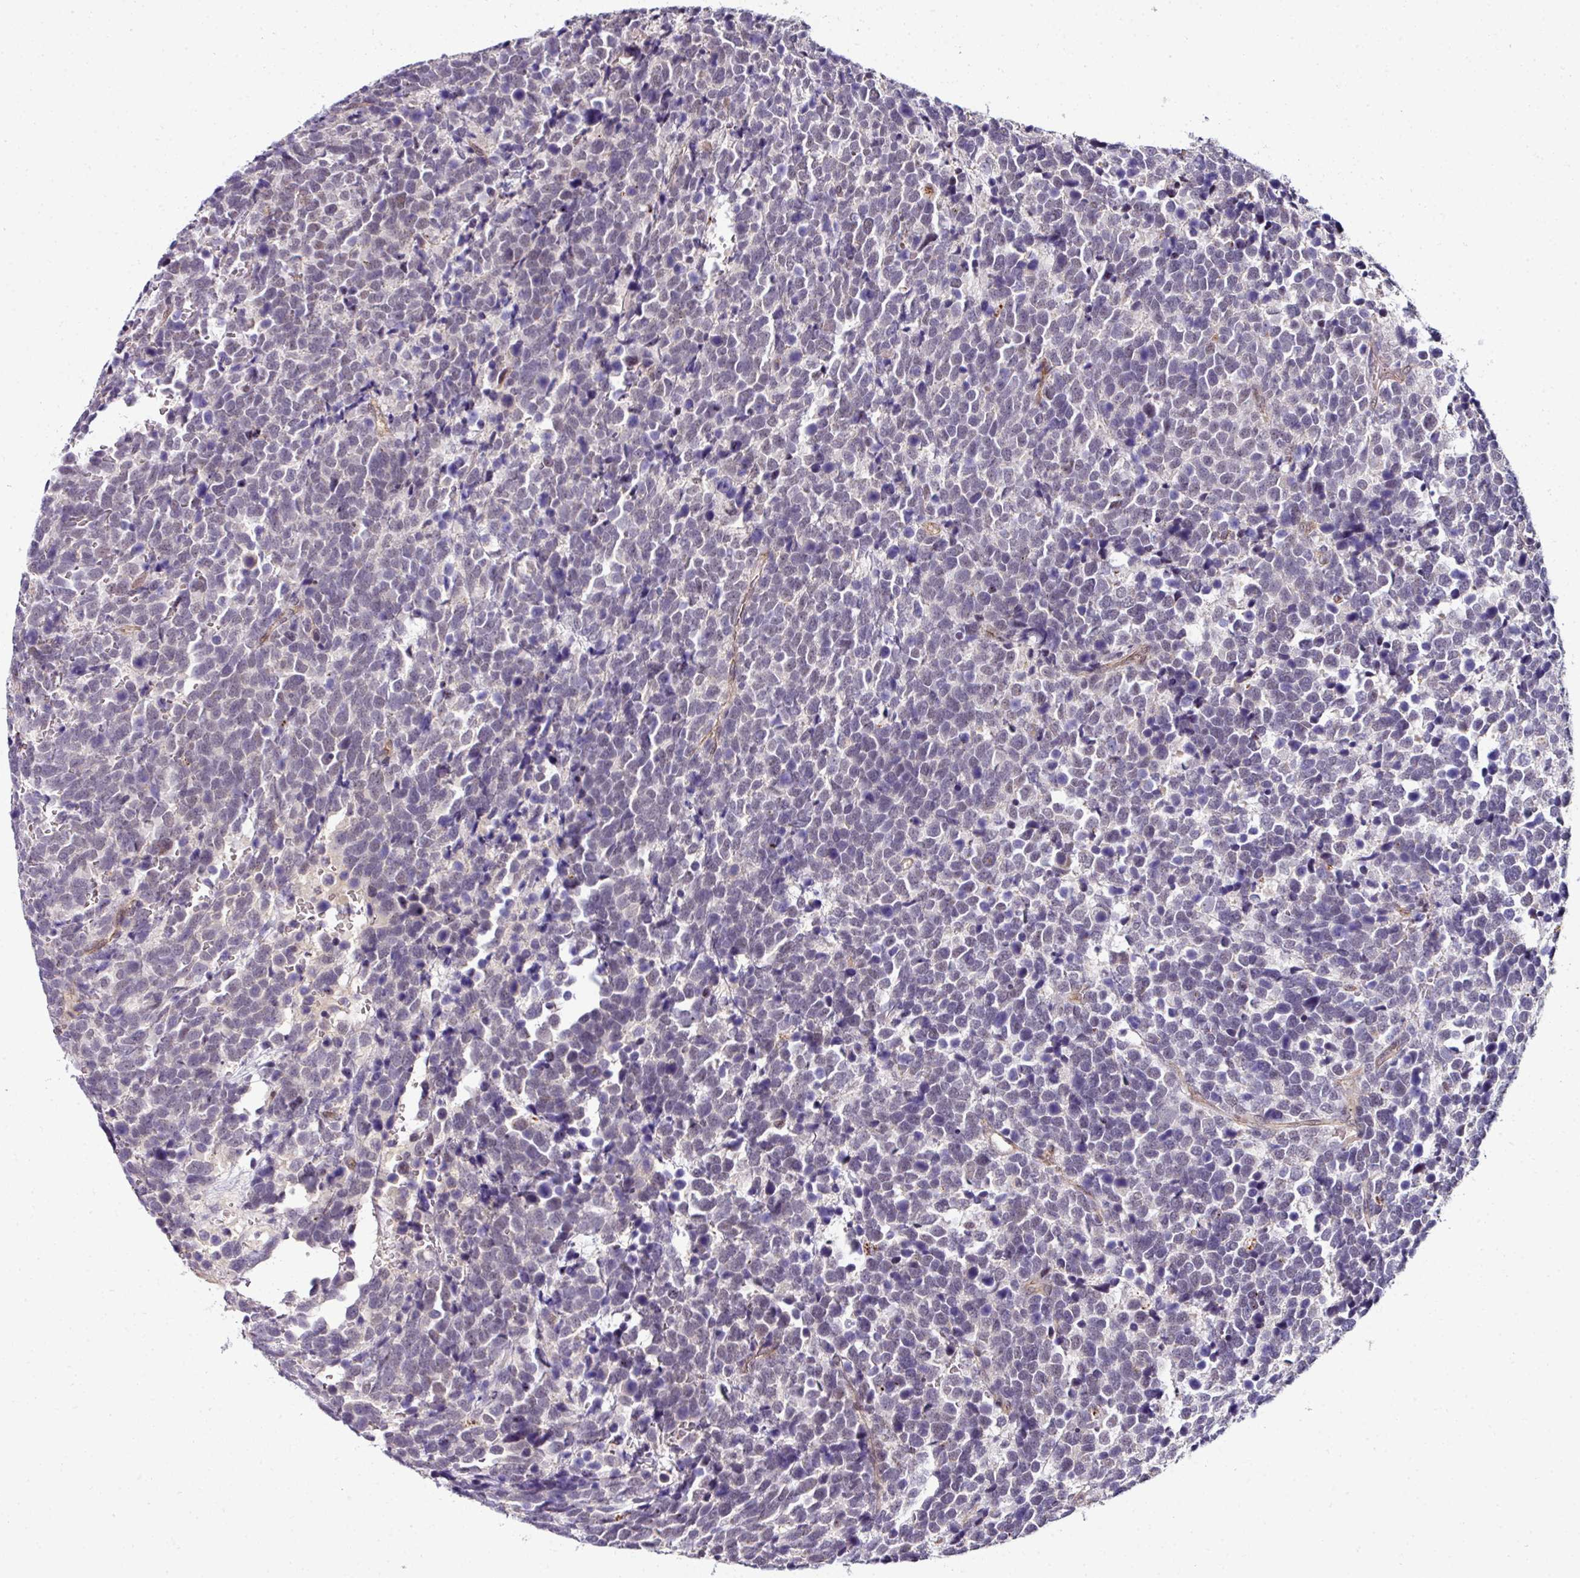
{"staining": {"intensity": "negative", "quantity": "none", "location": "none"}, "tissue": "urothelial cancer", "cell_type": "Tumor cells", "image_type": "cancer", "snomed": [{"axis": "morphology", "description": "Urothelial carcinoma, High grade"}, {"axis": "topography", "description": "Urinary bladder"}], "caption": "Tumor cells show no significant positivity in urothelial carcinoma (high-grade).", "gene": "NAPSA", "patient": {"sex": "female", "age": 82}}